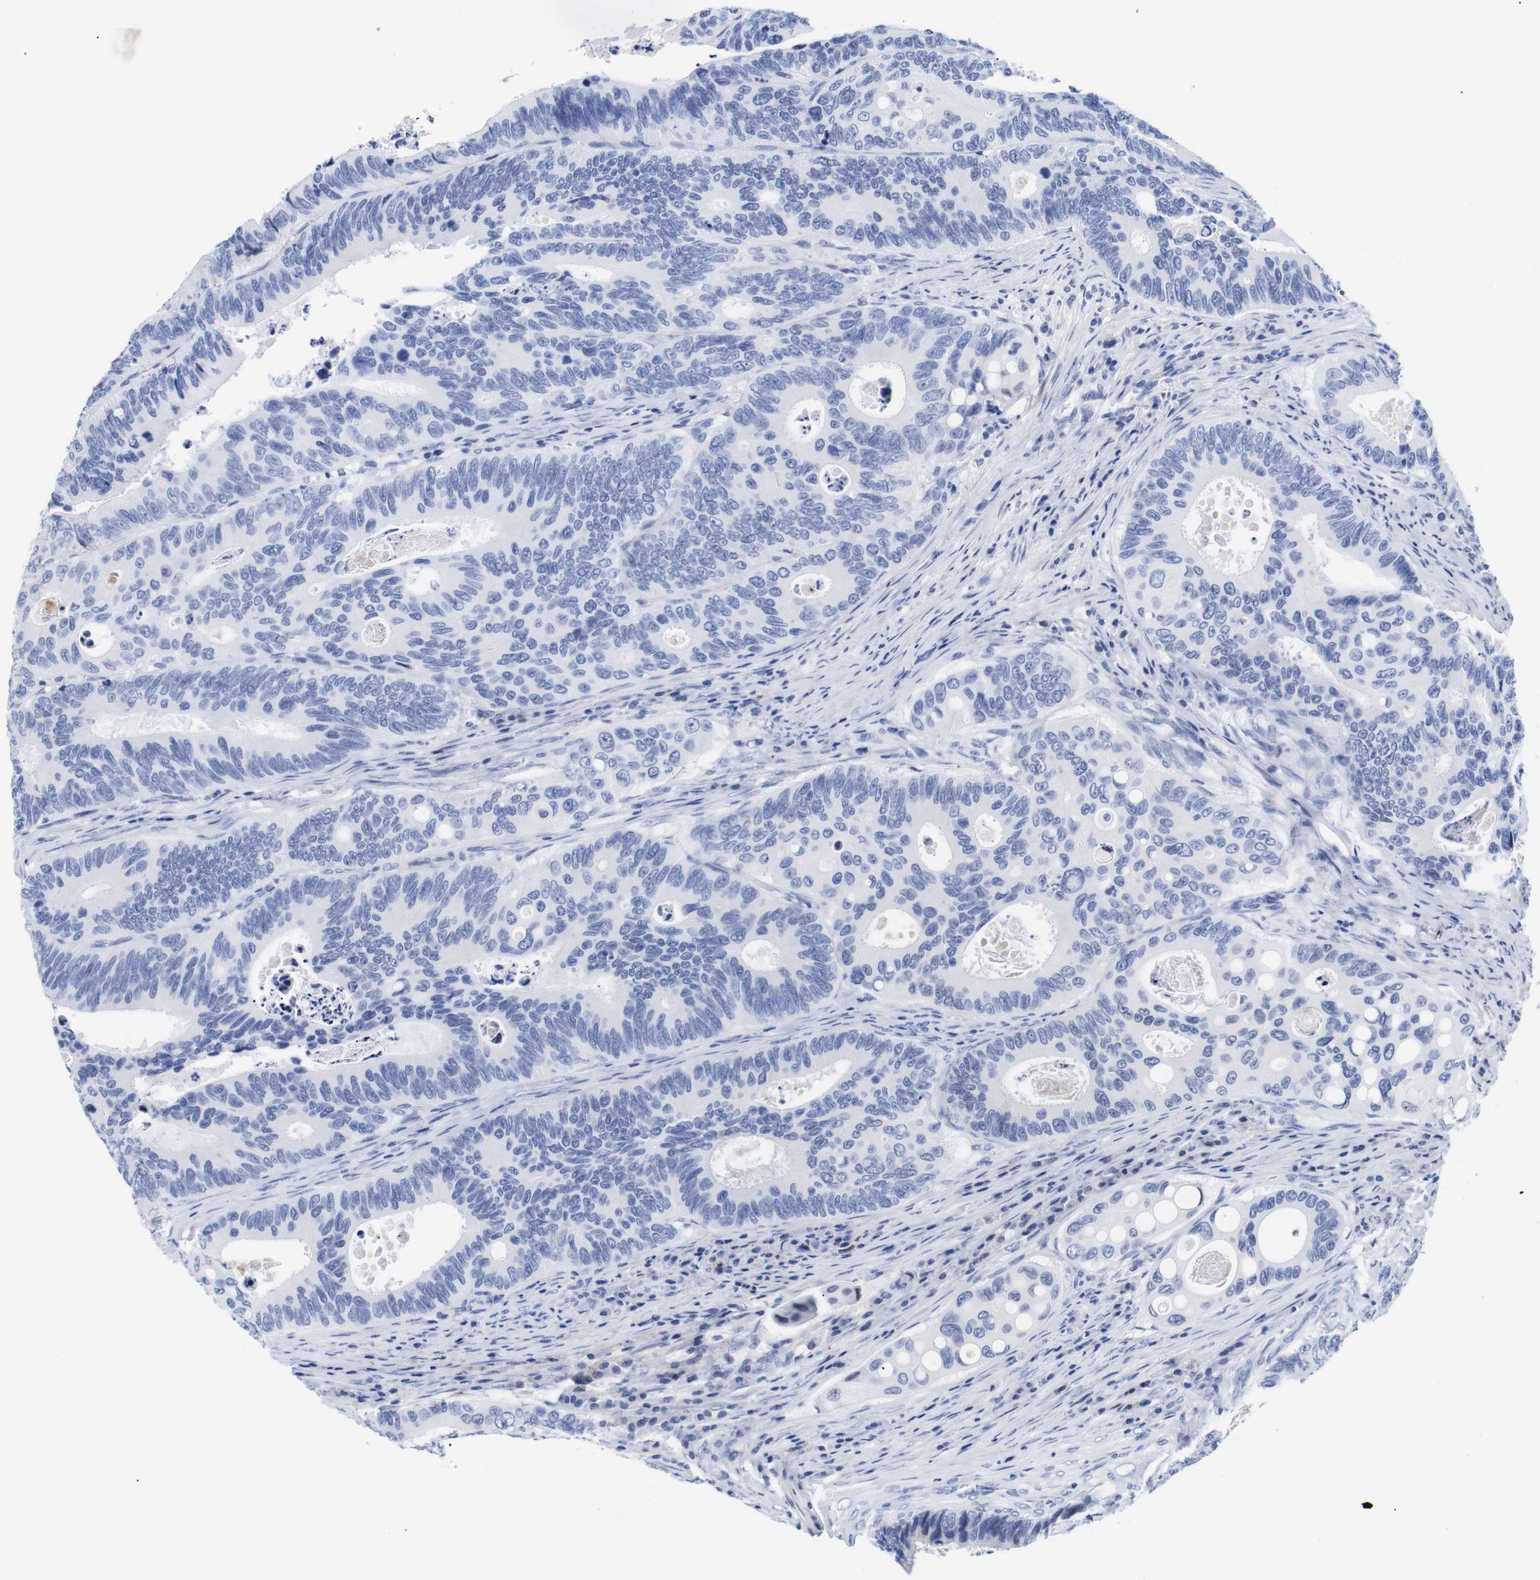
{"staining": {"intensity": "negative", "quantity": "none", "location": "none"}, "tissue": "colorectal cancer", "cell_type": "Tumor cells", "image_type": "cancer", "snomed": [{"axis": "morphology", "description": "Inflammation, NOS"}, {"axis": "morphology", "description": "Adenocarcinoma, NOS"}, {"axis": "topography", "description": "Colon"}], "caption": "A high-resolution photomicrograph shows immunohistochemistry staining of adenocarcinoma (colorectal), which reveals no significant positivity in tumor cells.", "gene": "LRRC55", "patient": {"sex": "male", "age": 72}}